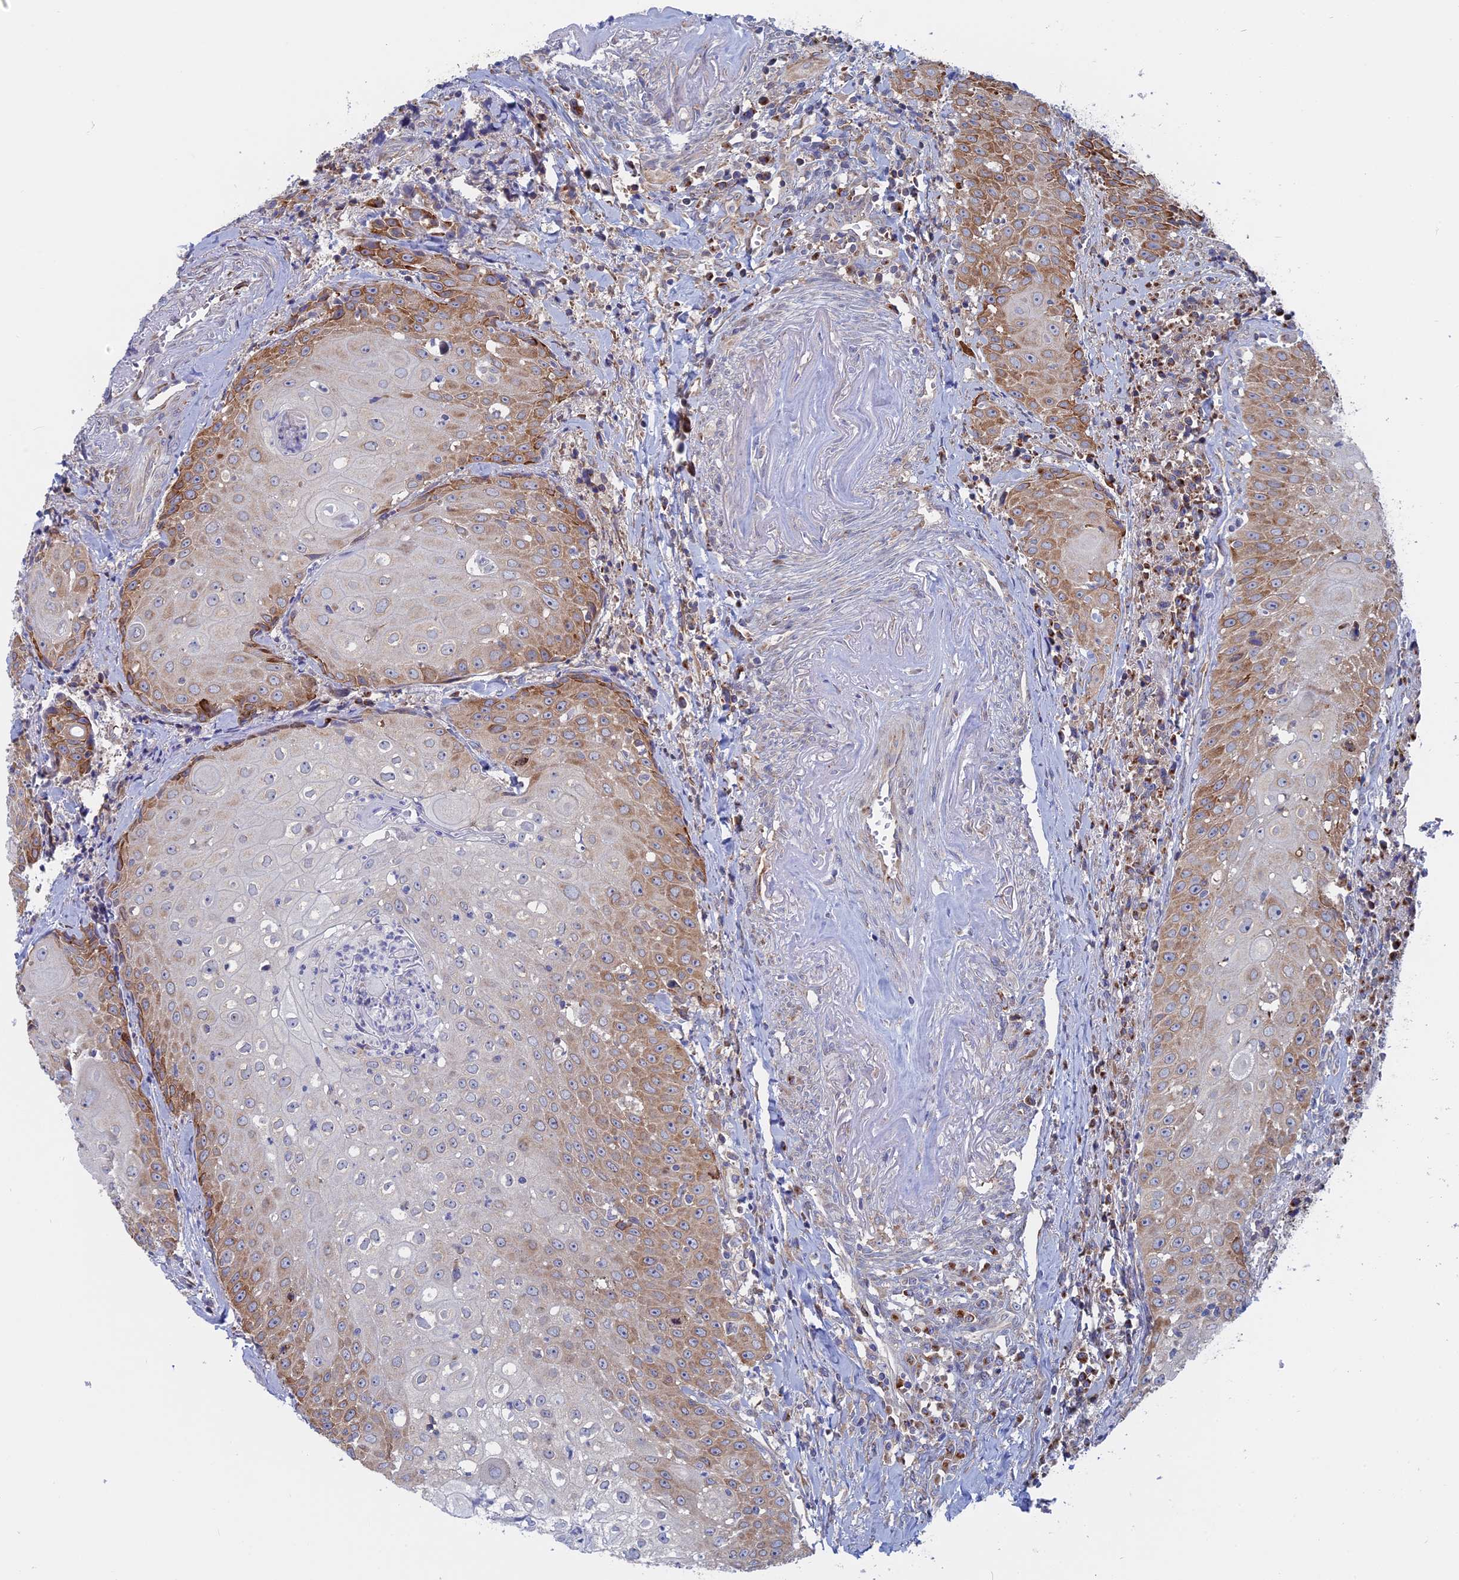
{"staining": {"intensity": "moderate", "quantity": ">75%", "location": "cytoplasmic/membranous"}, "tissue": "head and neck cancer", "cell_type": "Tumor cells", "image_type": "cancer", "snomed": [{"axis": "morphology", "description": "Squamous cell carcinoma, NOS"}, {"axis": "topography", "description": "Oral tissue"}, {"axis": "topography", "description": "Head-Neck"}], "caption": "Head and neck cancer (squamous cell carcinoma) was stained to show a protein in brown. There is medium levels of moderate cytoplasmic/membranous positivity in about >75% of tumor cells. (Brightfield microscopy of DAB IHC at high magnification).", "gene": "TBC1D30", "patient": {"sex": "female", "age": 82}}